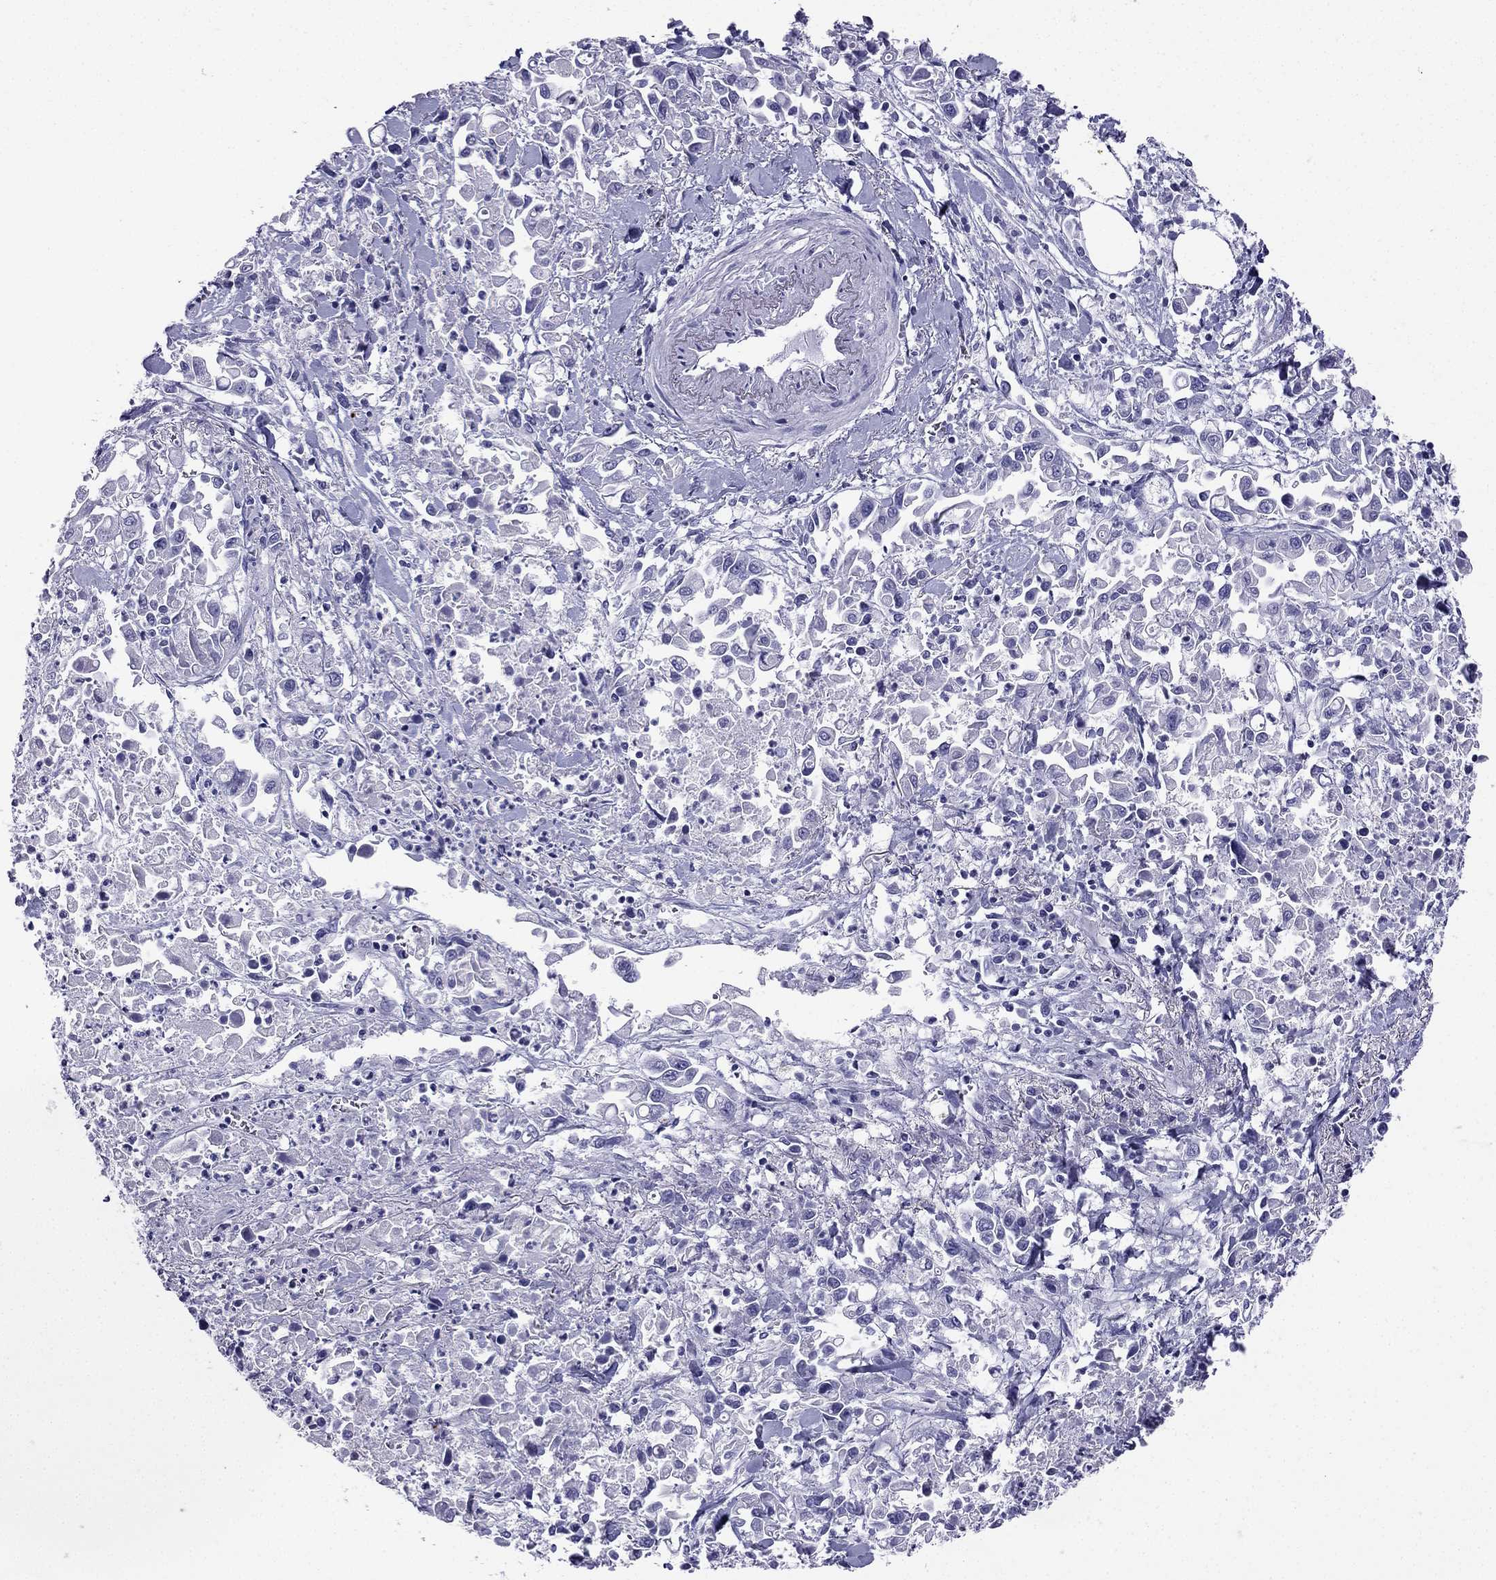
{"staining": {"intensity": "negative", "quantity": "none", "location": "none"}, "tissue": "pancreatic cancer", "cell_type": "Tumor cells", "image_type": "cancer", "snomed": [{"axis": "morphology", "description": "Adenocarcinoma, NOS"}, {"axis": "topography", "description": "Pancreas"}], "caption": "DAB (3,3'-diaminobenzidine) immunohistochemical staining of adenocarcinoma (pancreatic) displays no significant staining in tumor cells. The staining was performed using DAB (3,3'-diaminobenzidine) to visualize the protein expression in brown, while the nuclei were stained in blue with hematoxylin (Magnification: 20x).", "gene": "NPTX1", "patient": {"sex": "female", "age": 83}}